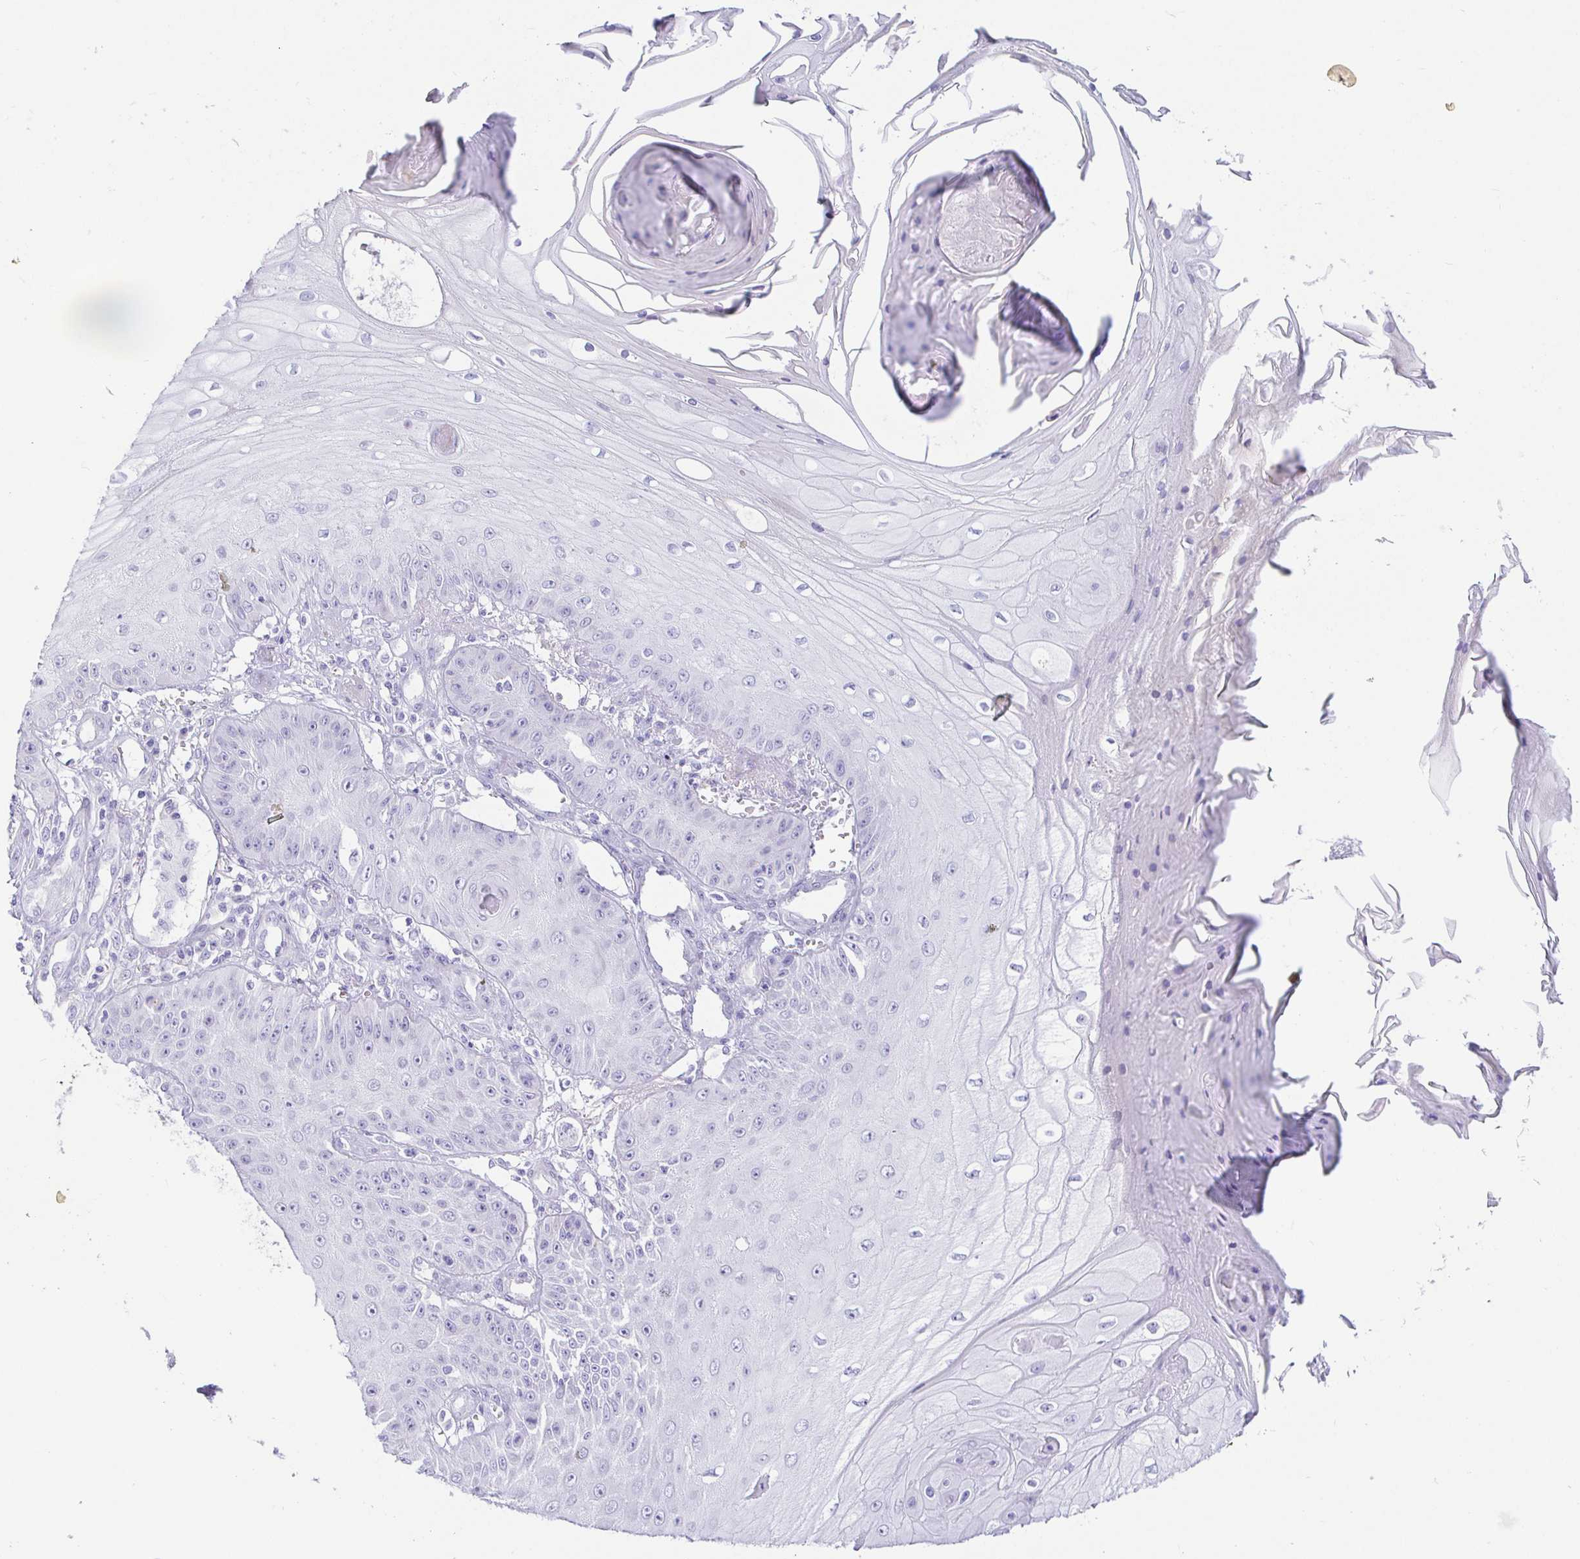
{"staining": {"intensity": "negative", "quantity": "none", "location": "none"}, "tissue": "skin cancer", "cell_type": "Tumor cells", "image_type": "cancer", "snomed": [{"axis": "morphology", "description": "Squamous cell carcinoma, NOS"}, {"axis": "topography", "description": "Skin"}], "caption": "Immunohistochemistry histopathology image of skin cancer stained for a protein (brown), which displays no staining in tumor cells.", "gene": "PINLYP", "patient": {"sex": "male", "age": 70}}